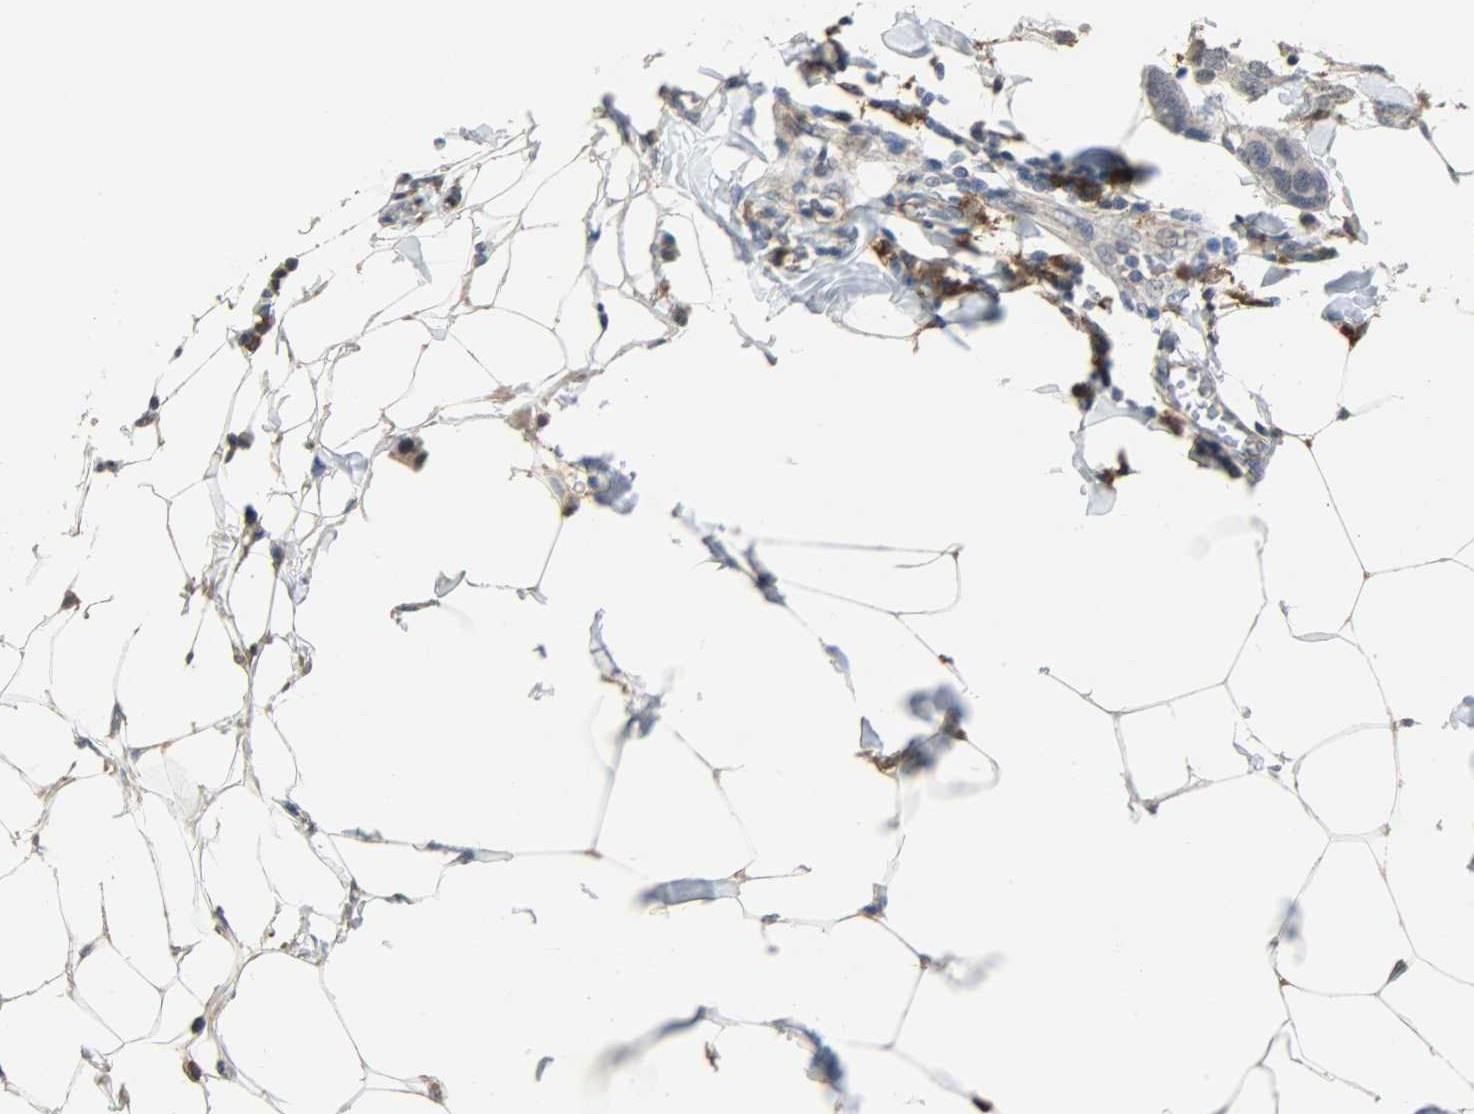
{"staining": {"intensity": "negative", "quantity": "none", "location": "none"}, "tissue": "breast cancer", "cell_type": "Tumor cells", "image_type": "cancer", "snomed": [{"axis": "morphology", "description": "Normal tissue, NOS"}, {"axis": "morphology", "description": "Duct carcinoma"}, {"axis": "topography", "description": "Breast"}], "caption": "Image shows no significant protein expression in tumor cells of intraductal carcinoma (breast).", "gene": "SKAP2", "patient": {"sex": "female", "age": 50}}